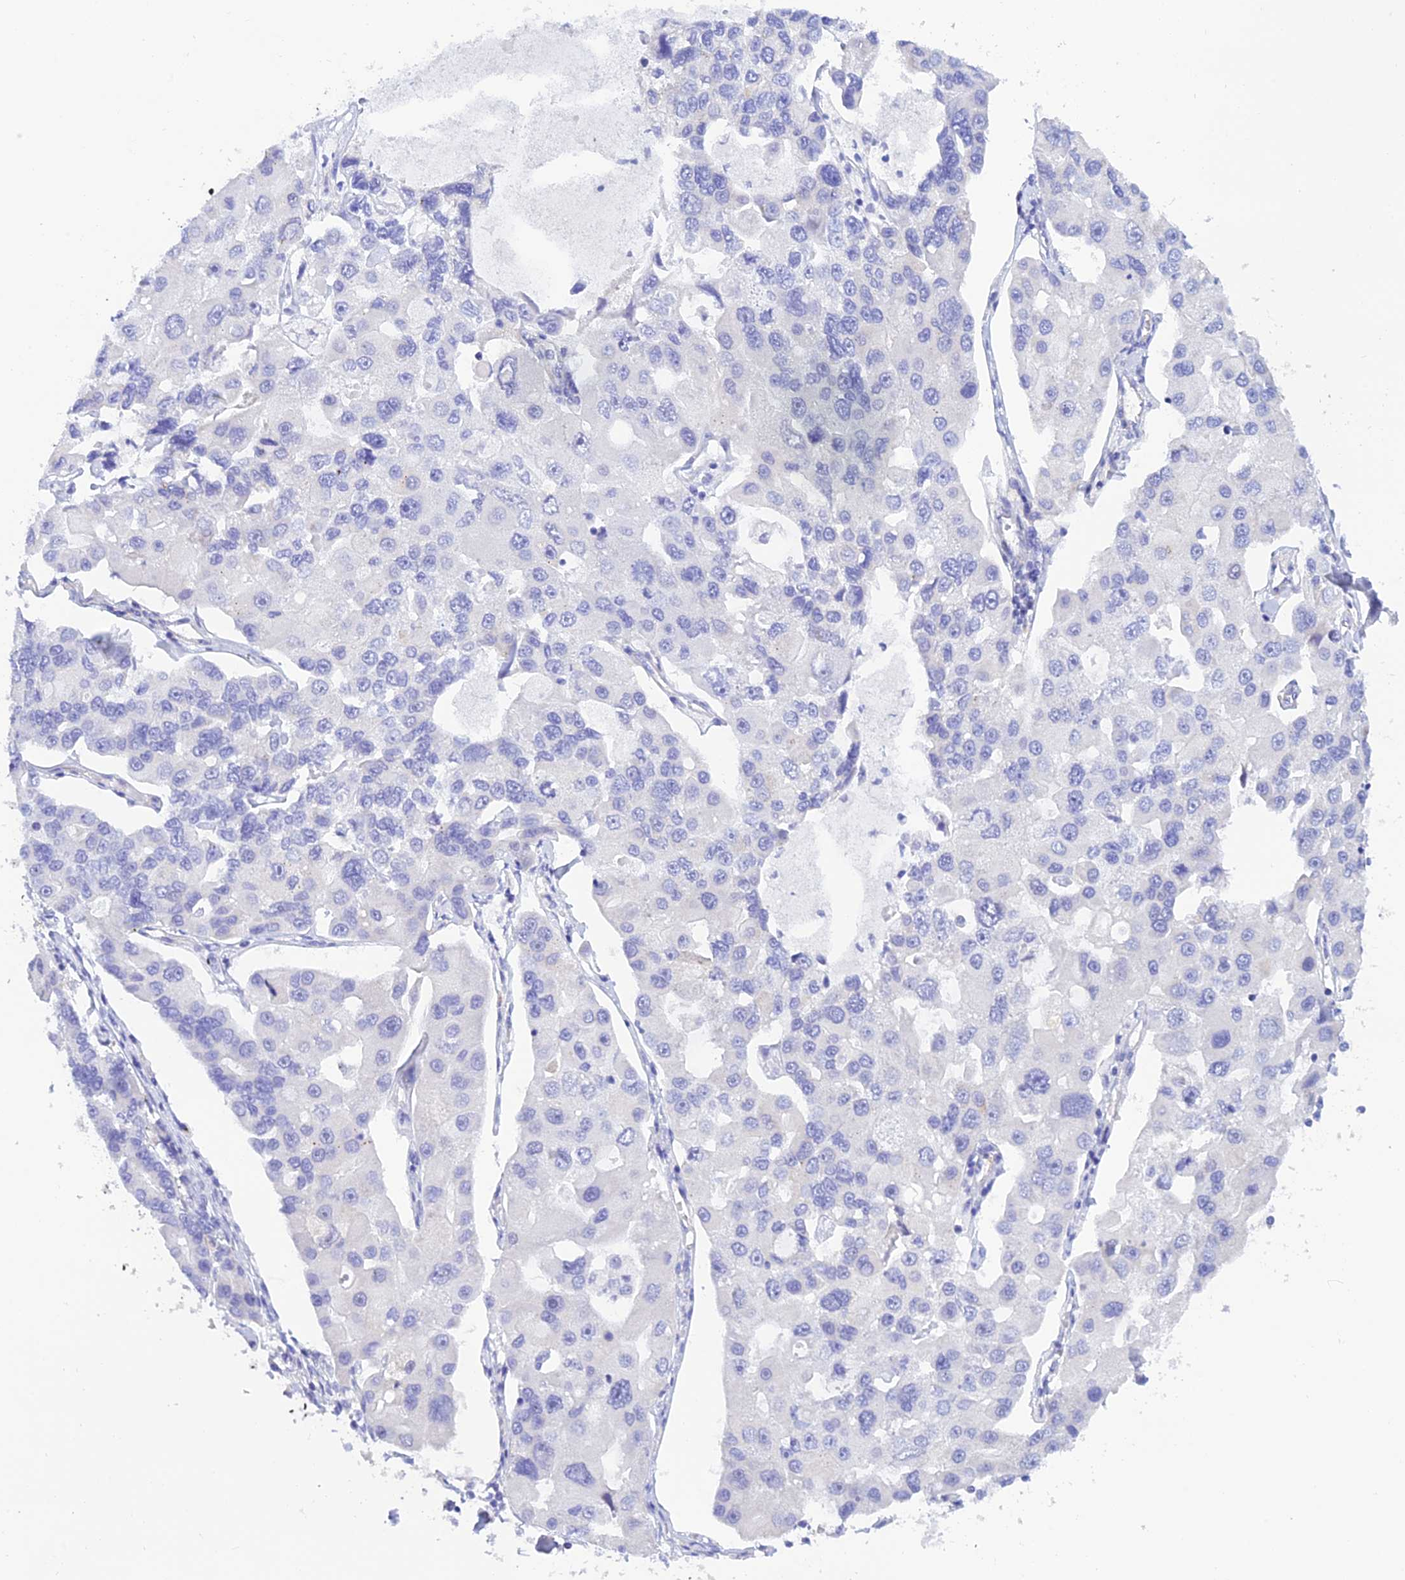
{"staining": {"intensity": "negative", "quantity": "none", "location": "none"}, "tissue": "lung cancer", "cell_type": "Tumor cells", "image_type": "cancer", "snomed": [{"axis": "morphology", "description": "Adenocarcinoma, NOS"}, {"axis": "topography", "description": "Lung"}], "caption": "Immunohistochemical staining of adenocarcinoma (lung) displays no significant staining in tumor cells.", "gene": "ZDHHC16", "patient": {"sex": "female", "age": 54}}